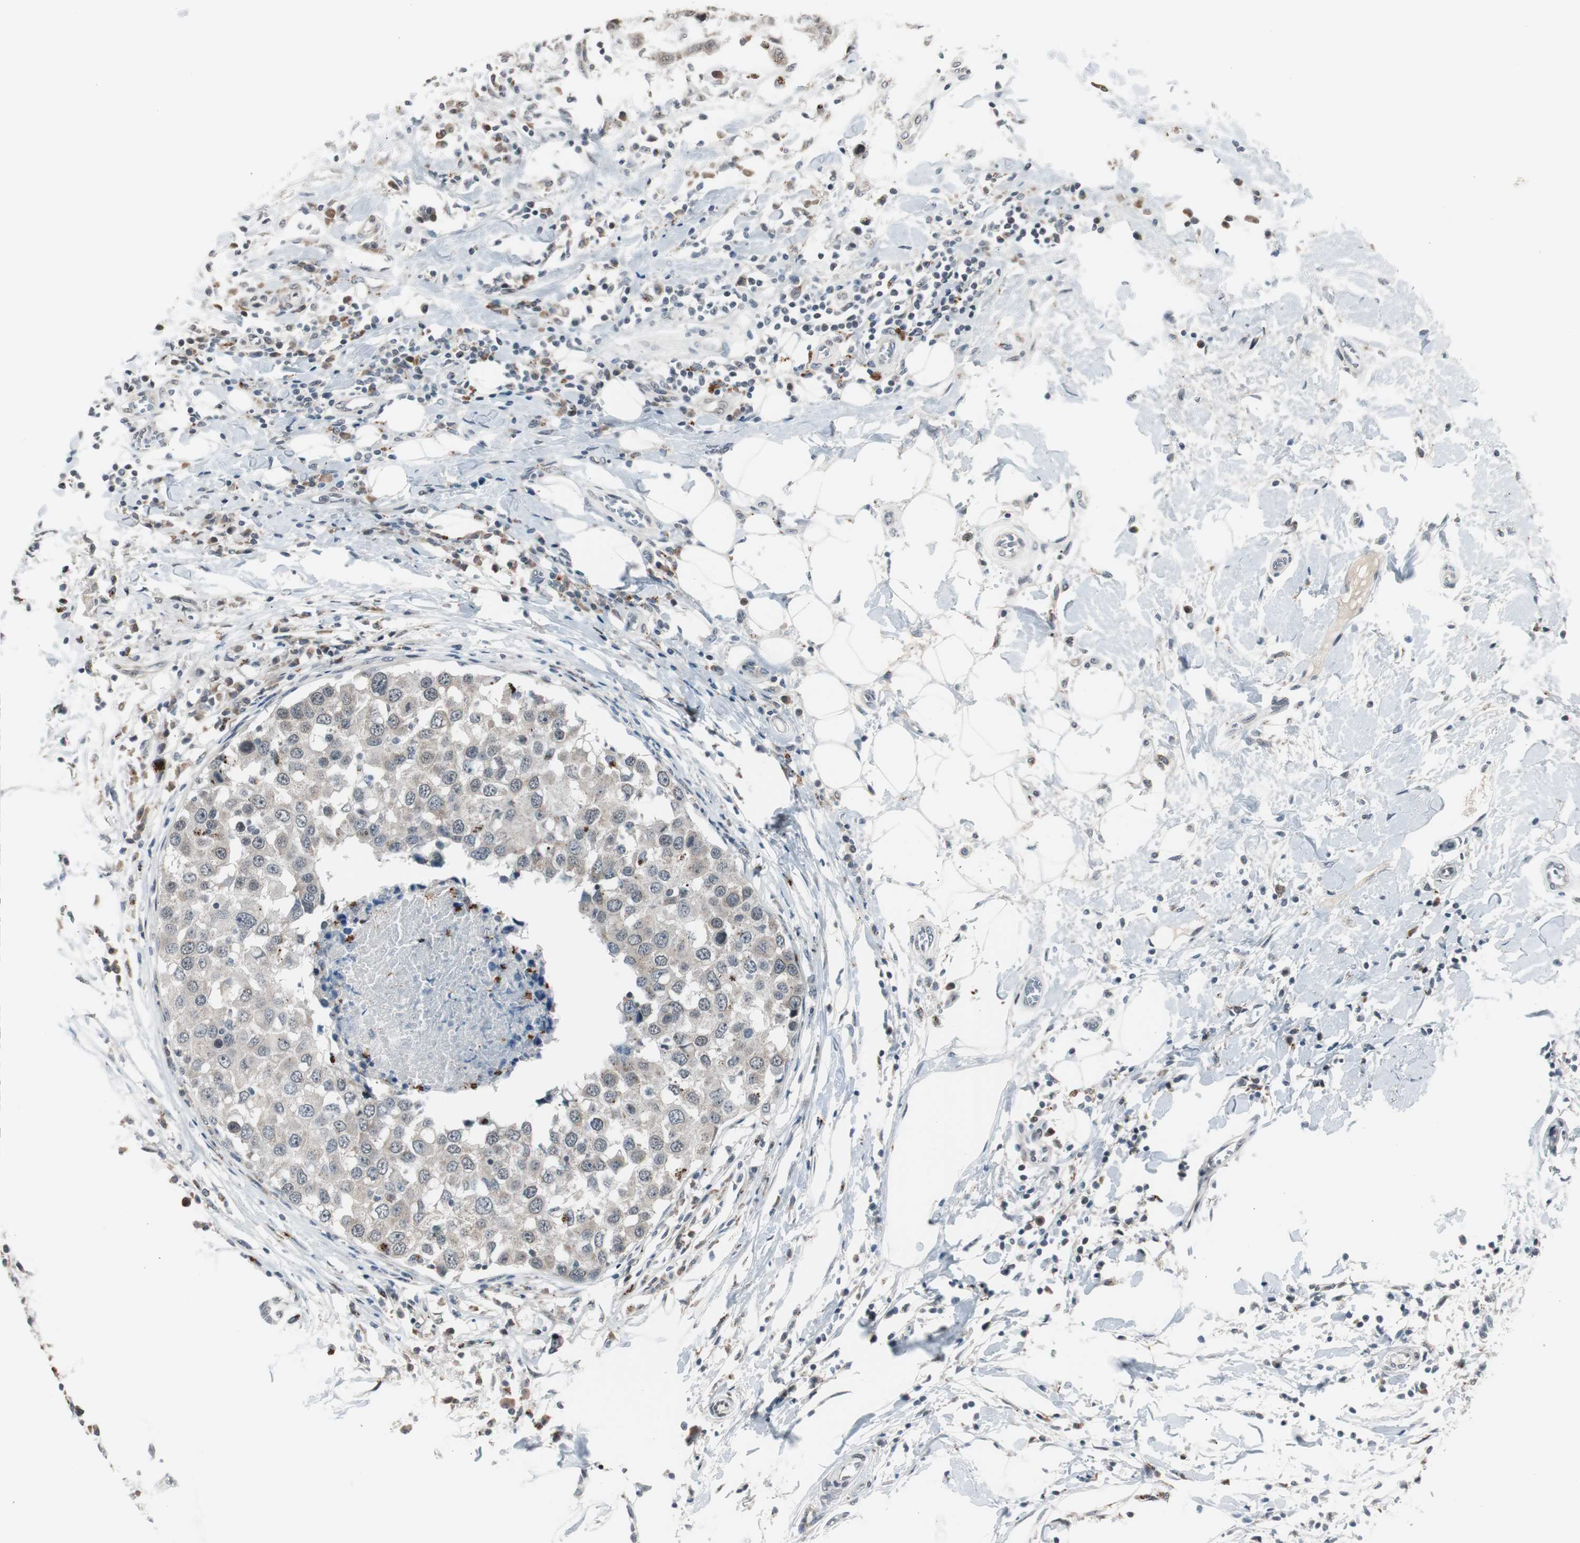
{"staining": {"intensity": "negative", "quantity": "none", "location": "none"}, "tissue": "breast cancer", "cell_type": "Tumor cells", "image_type": "cancer", "snomed": [{"axis": "morphology", "description": "Duct carcinoma"}, {"axis": "topography", "description": "Breast"}], "caption": "Histopathology image shows no significant protein positivity in tumor cells of breast invasive ductal carcinoma.", "gene": "BOLA1", "patient": {"sex": "female", "age": 27}}